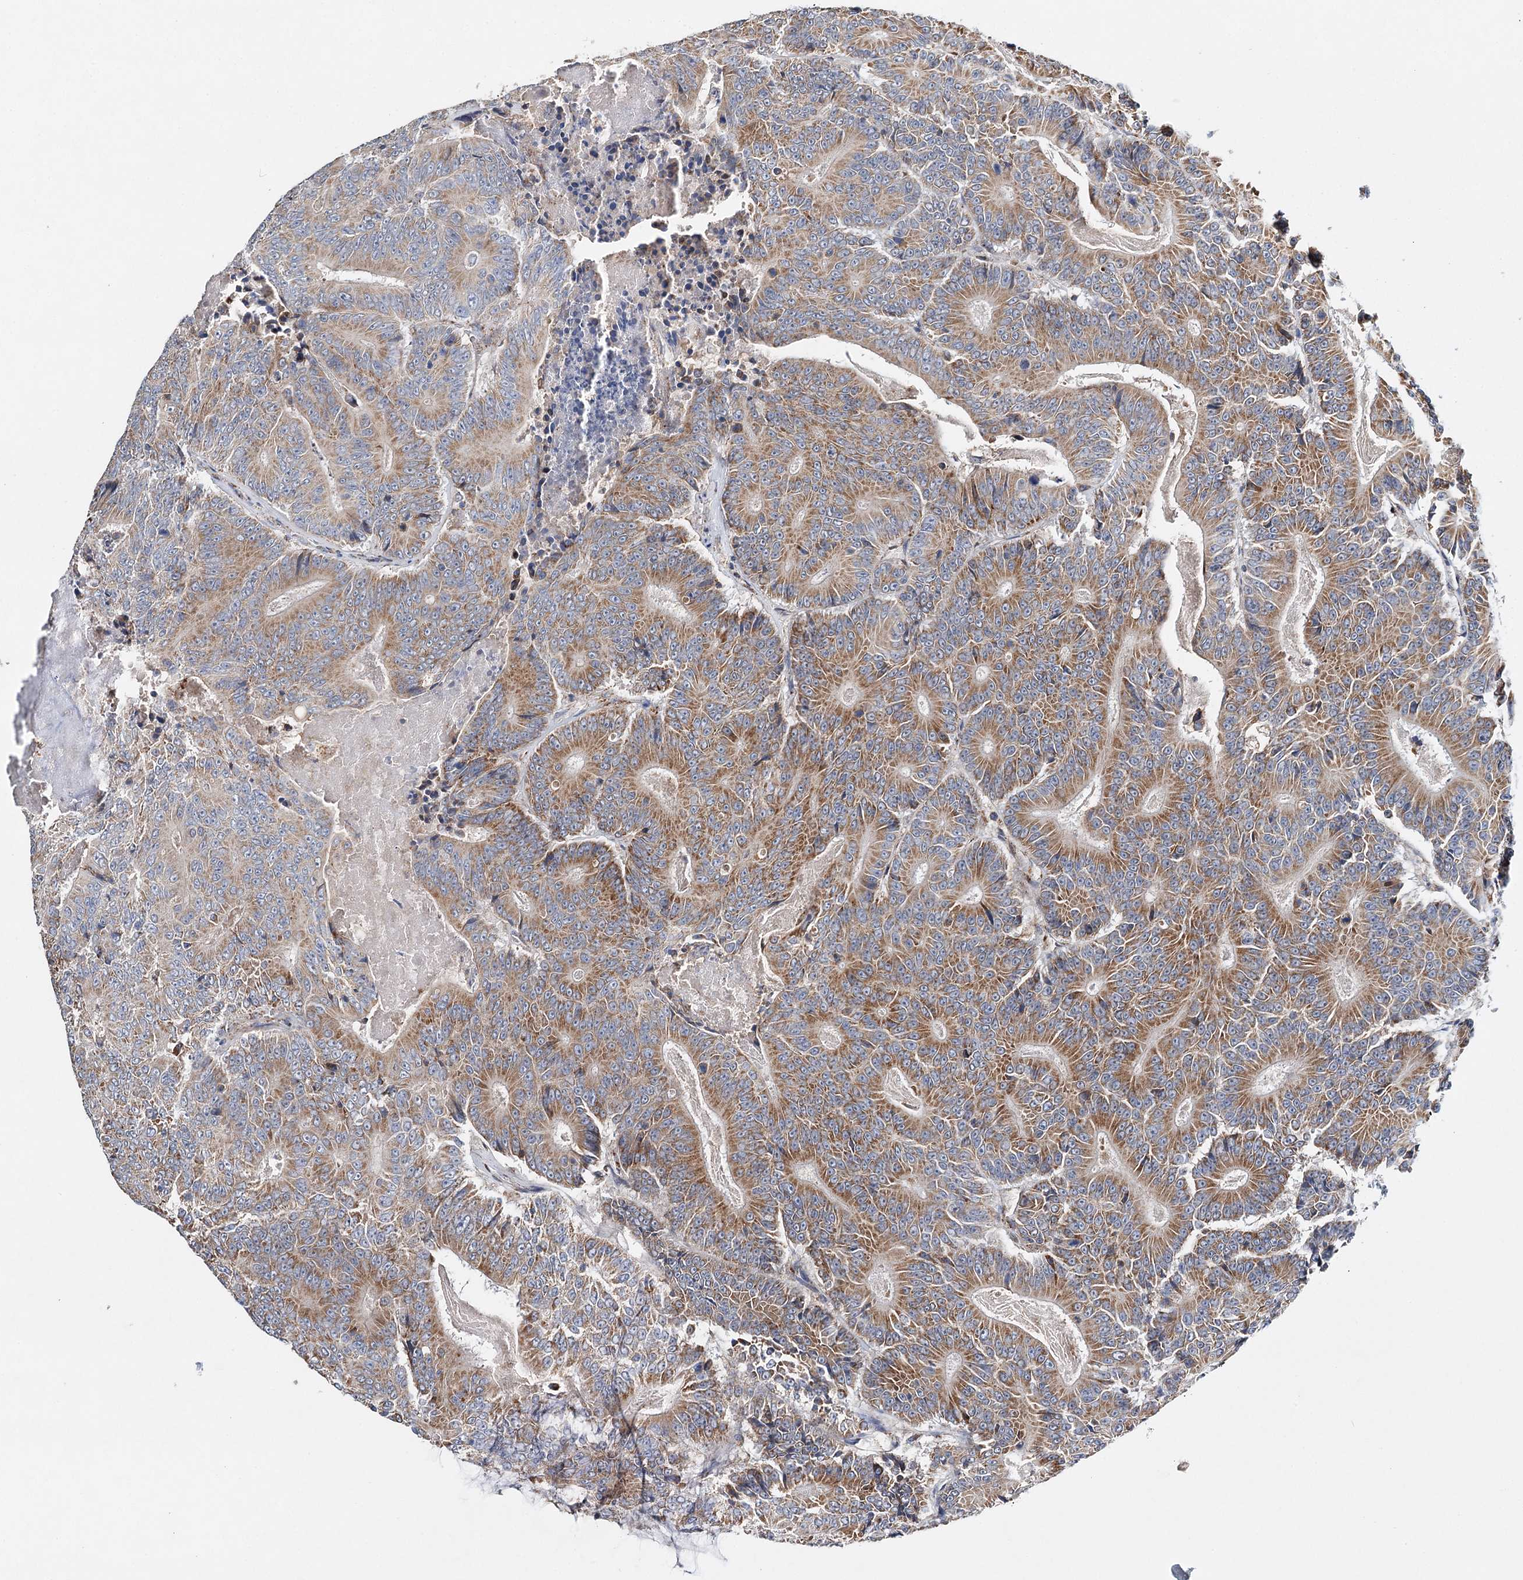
{"staining": {"intensity": "moderate", "quantity": ">75%", "location": "cytoplasmic/membranous"}, "tissue": "colorectal cancer", "cell_type": "Tumor cells", "image_type": "cancer", "snomed": [{"axis": "morphology", "description": "Adenocarcinoma, NOS"}, {"axis": "topography", "description": "Colon"}], "caption": "Colorectal cancer was stained to show a protein in brown. There is medium levels of moderate cytoplasmic/membranous expression in about >75% of tumor cells.", "gene": "CFAP46", "patient": {"sex": "male", "age": 83}}